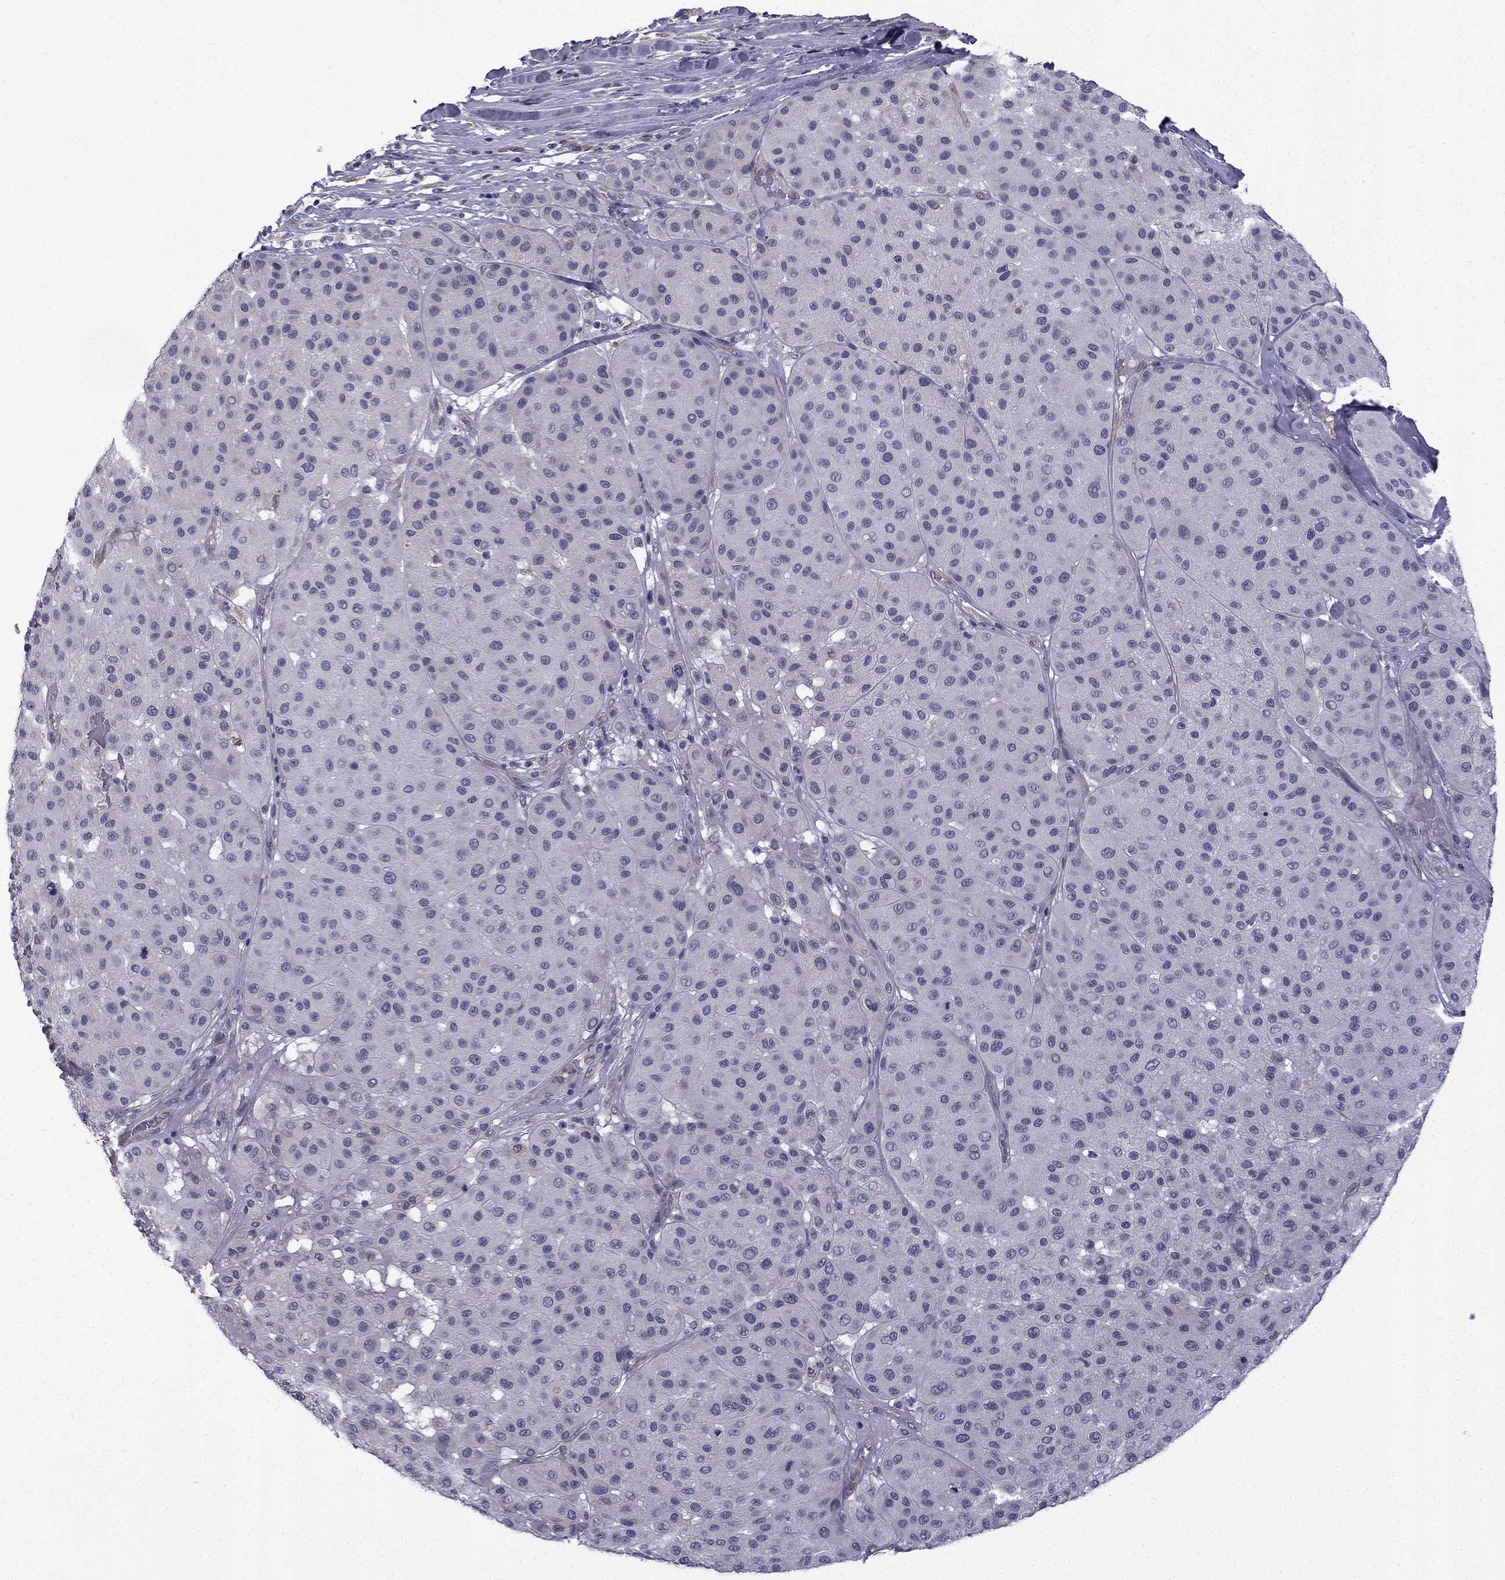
{"staining": {"intensity": "negative", "quantity": "none", "location": "none"}, "tissue": "melanoma", "cell_type": "Tumor cells", "image_type": "cancer", "snomed": [{"axis": "morphology", "description": "Malignant melanoma, Metastatic site"}, {"axis": "topography", "description": "Smooth muscle"}], "caption": "This is a photomicrograph of IHC staining of melanoma, which shows no expression in tumor cells.", "gene": "CCDC40", "patient": {"sex": "male", "age": 41}}